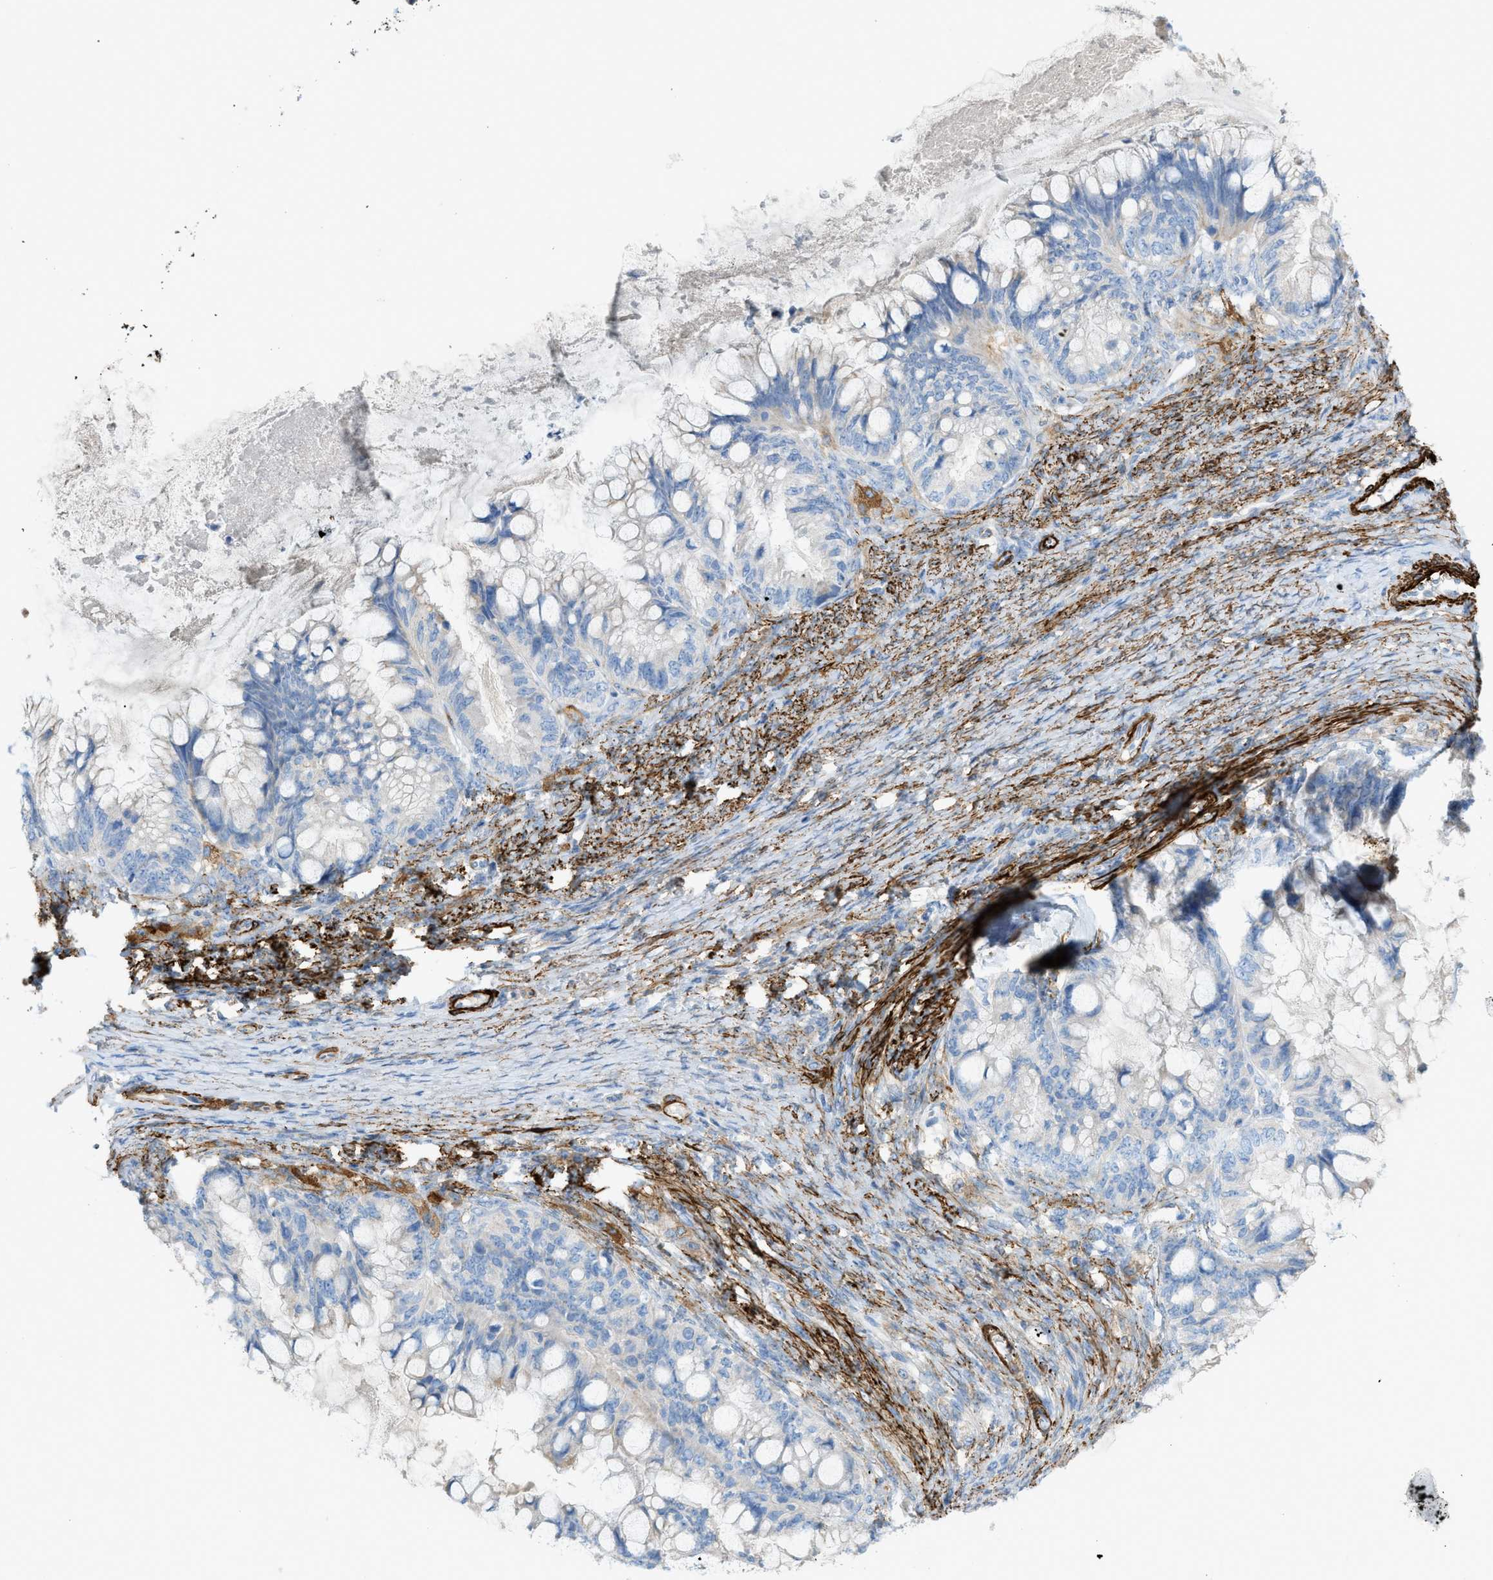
{"staining": {"intensity": "negative", "quantity": "none", "location": "none"}, "tissue": "ovarian cancer", "cell_type": "Tumor cells", "image_type": "cancer", "snomed": [{"axis": "morphology", "description": "Cystadenocarcinoma, mucinous, NOS"}, {"axis": "topography", "description": "Ovary"}], "caption": "Image shows no protein expression in tumor cells of ovarian mucinous cystadenocarcinoma tissue.", "gene": "MYH11", "patient": {"sex": "female", "age": 80}}